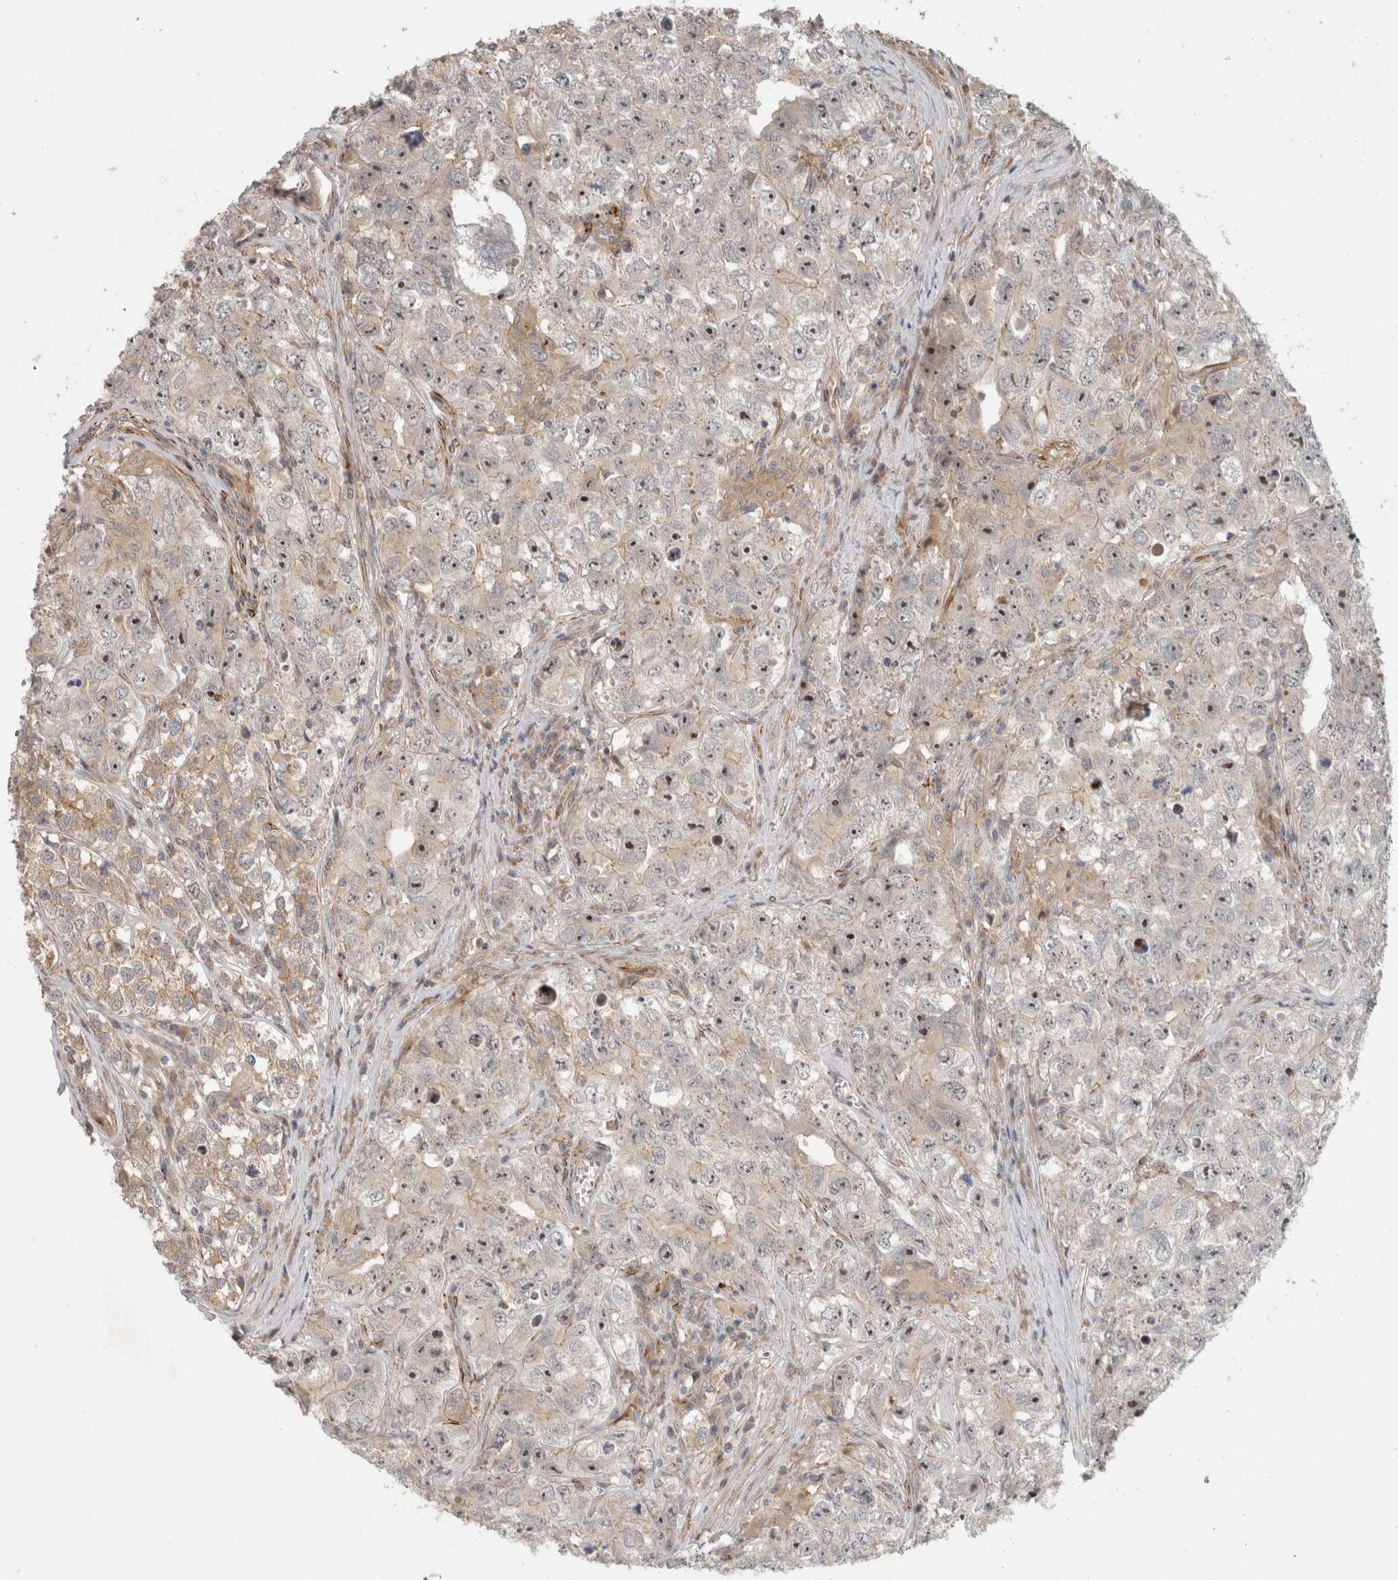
{"staining": {"intensity": "moderate", "quantity": "25%-75%", "location": "nuclear"}, "tissue": "testis cancer", "cell_type": "Tumor cells", "image_type": "cancer", "snomed": [{"axis": "morphology", "description": "Seminoma, NOS"}, {"axis": "morphology", "description": "Carcinoma, Embryonal, NOS"}, {"axis": "topography", "description": "Testis"}], "caption": "Testis embryonal carcinoma stained for a protein exhibits moderate nuclear positivity in tumor cells.", "gene": "SIPA1L2", "patient": {"sex": "male", "age": 43}}